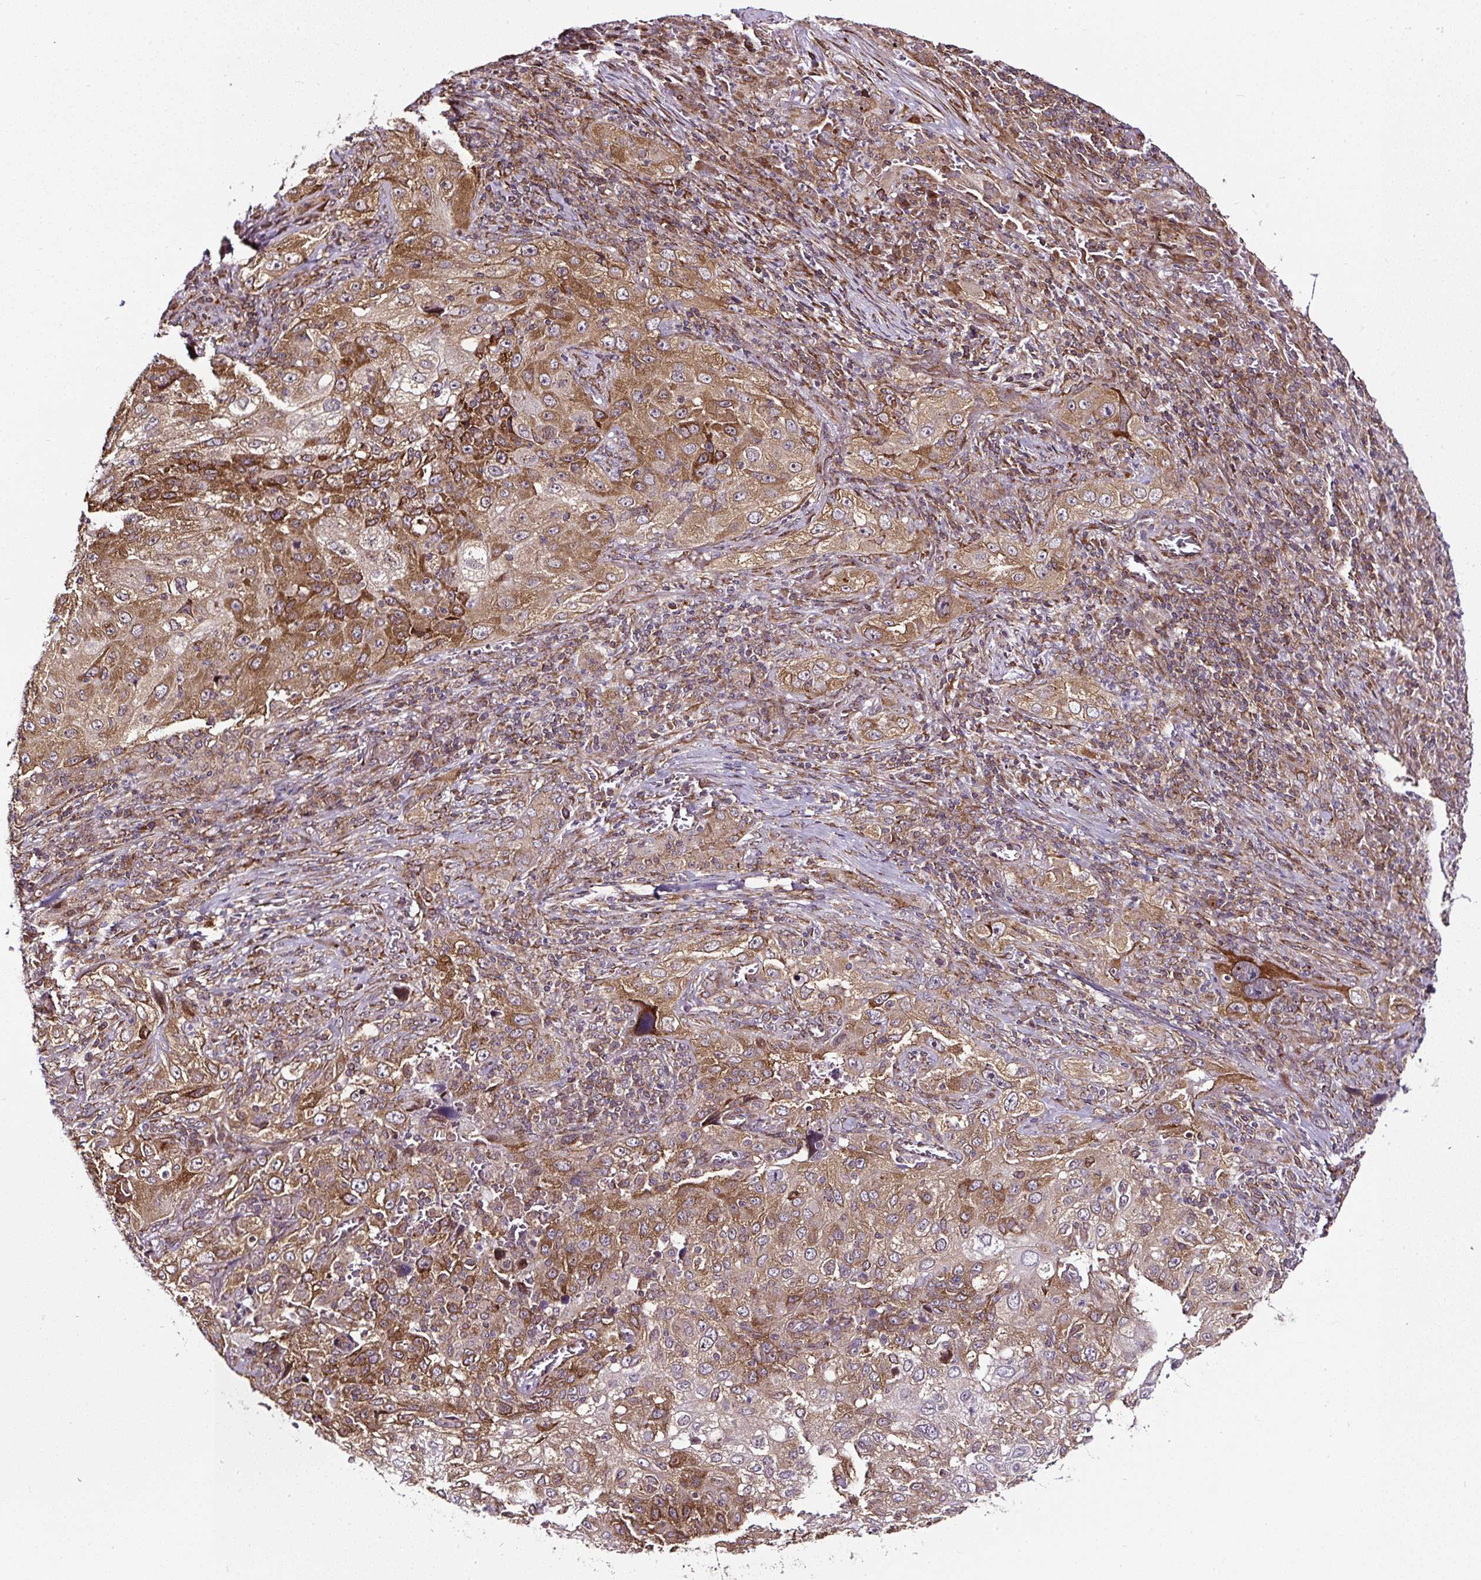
{"staining": {"intensity": "moderate", "quantity": ">75%", "location": "cytoplasmic/membranous"}, "tissue": "lung cancer", "cell_type": "Tumor cells", "image_type": "cancer", "snomed": [{"axis": "morphology", "description": "Squamous cell carcinoma, NOS"}, {"axis": "topography", "description": "Lung"}], "caption": "Moderate cytoplasmic/membranous staining for a protein is present in approximately >75% of tumor cells of lung cancer (squamous cell carcinoma) using immunohistochemistry (IHC).", "gene": "KDM4E", "patient": {"sex": "female", "age": 69}}